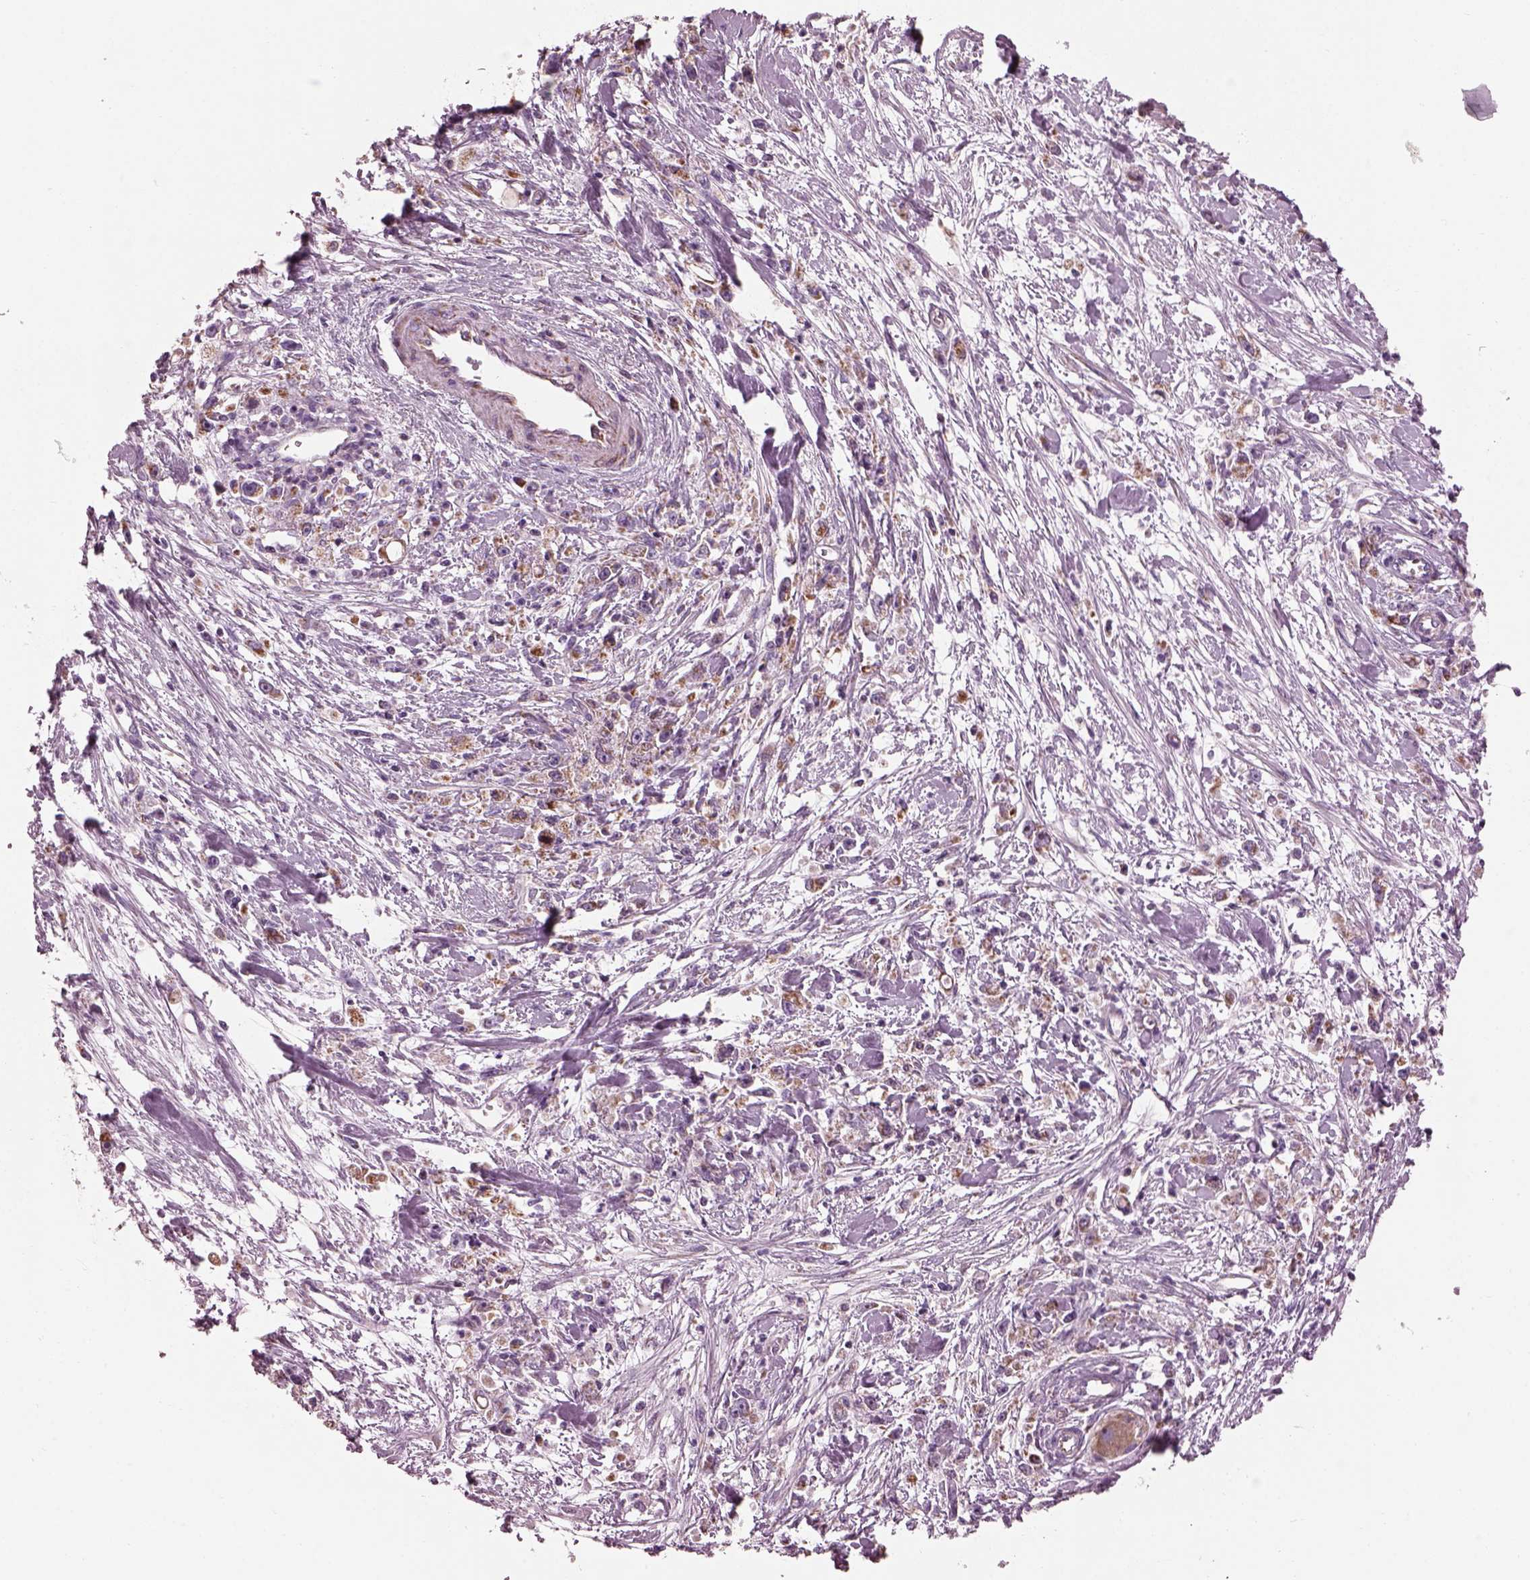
{"staining": {"intensity": "moderate", "quantity": ">75%", "location": "cytoplasmic/membranous"}, "tissue": "stomach cancer", "cell_type": "Tumor cells", "image_type": "cancer", "snomed": [{"axis": "morphology", "description": "Adenocarcinoma, NOS"}, {"axis": "topography", "description": "Stomach"}], "caption": "Stomach cancer (adenocarcinoma) stained with DAB immunohistochemistry displays medium levels of moderate cytoplasmic/membranous positivity in approximately >75% of tumor cells.", "gene": "ATP5MF", "patient": {"sex": "female", "age": 59}}